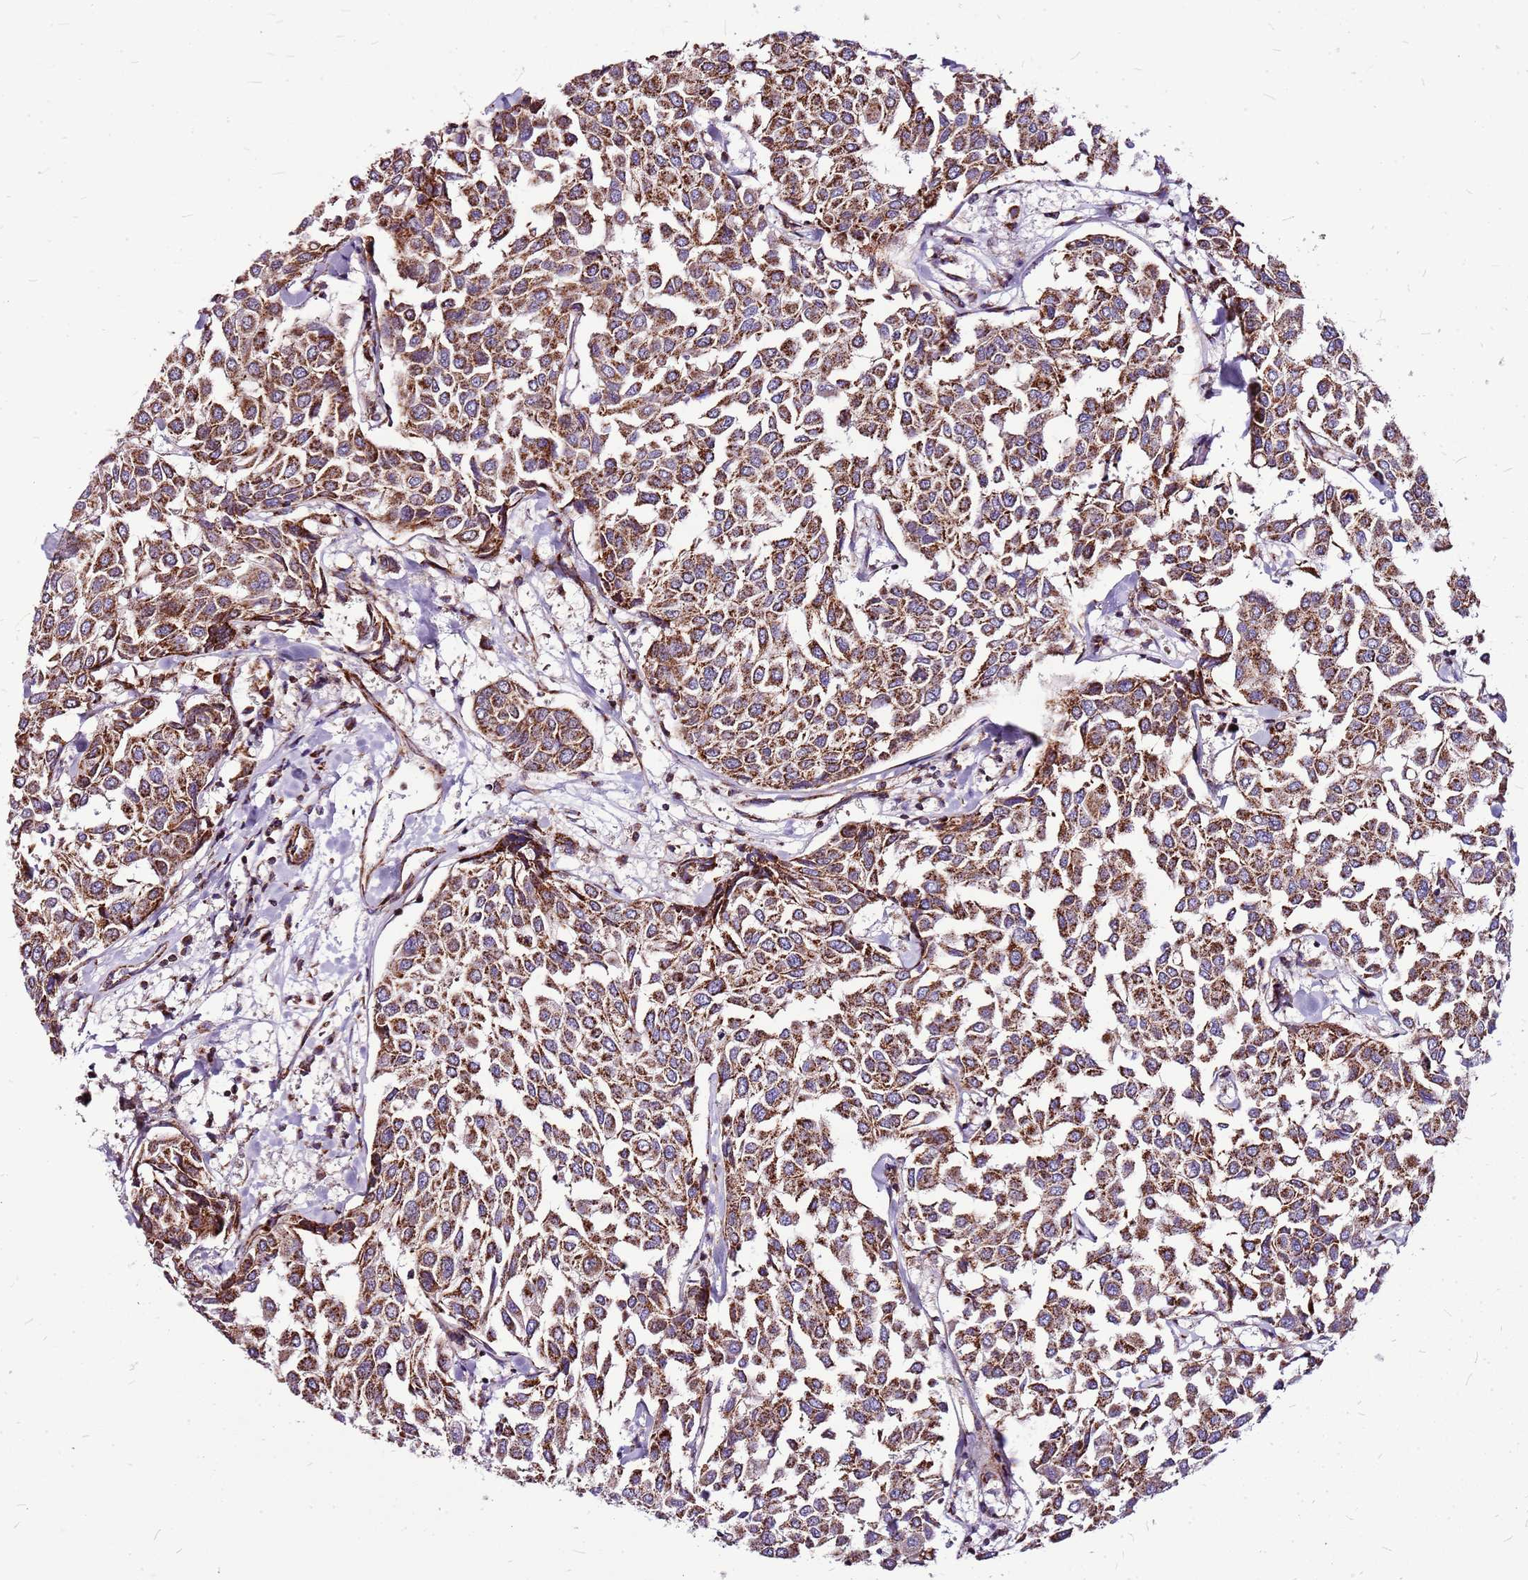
{"staining": {"intensity": "moderate", "quantity": ">75%", "location": "cytoplasmic/membranous"}, "tissue": "breast cancer", "cell_type": "Tumor cells", "image_type": "cancer", "snomed": [{"axis": "morphology", "description": "Duct carcinoma"}, {"axis": "topography", "description": "Breast"}], "caption": "Protein expression analysis of human invasive ductal carcinoma (breast) reveals moderate cytoplasmic/membranous staining in approximately >75% of tumor cells.", "gene": "OR51T1", "patient": {"sex": "female", "age": 55}}